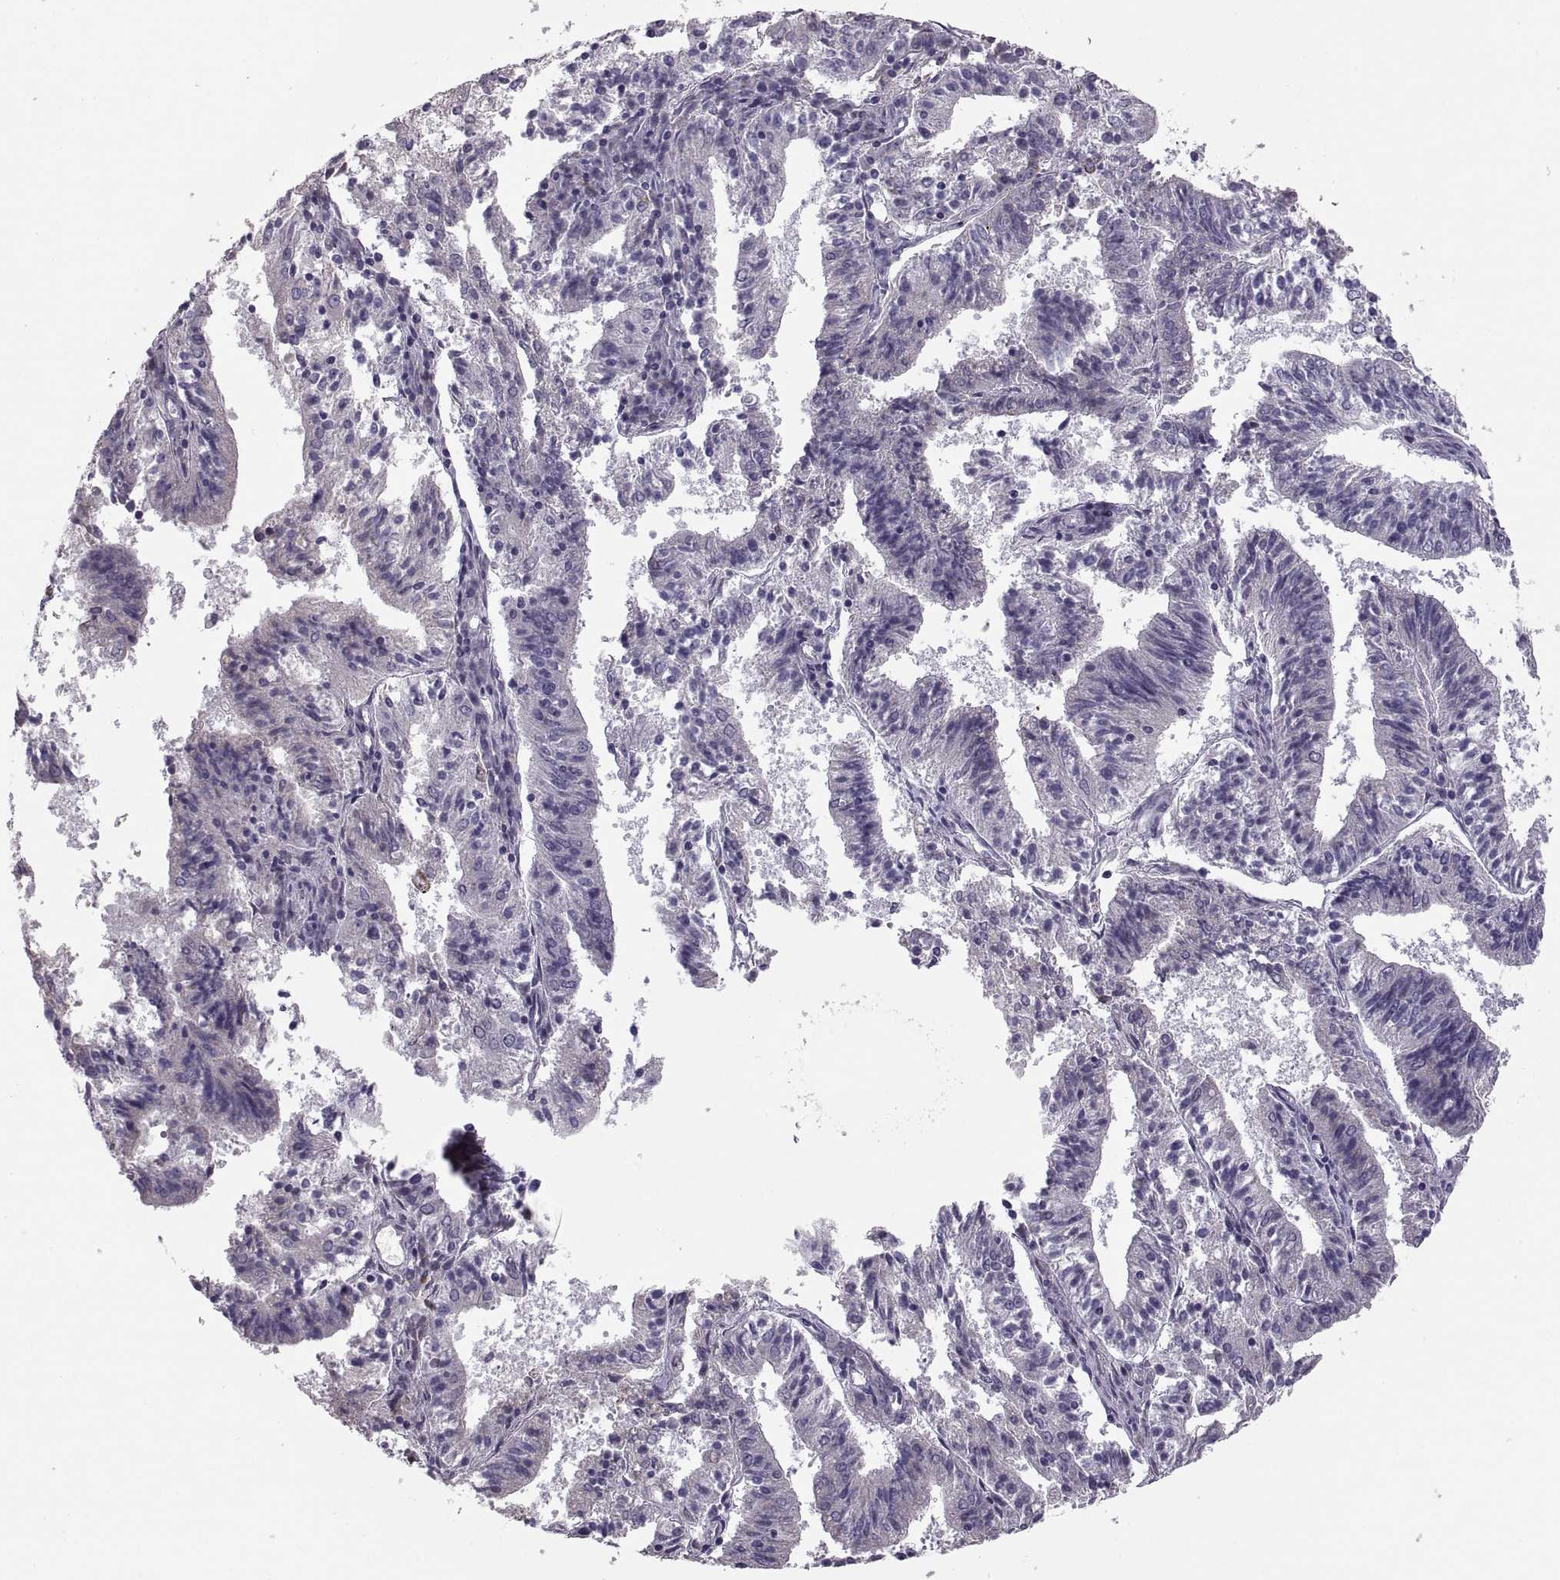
{"staining": {"intensity": "negative", "quantity": "none", "location": "none"}, "tissue": "endometrial cancer", "cell_type": "Tumor cells", "image_type": "cancer", "snomed": [{"axis": "morphology", "description": "Adenocarcinoma, NOS"}, {"axis": "topography", "description": "Endometrium"}], "caption": "Tumor cells are negative for brown protein staining in endometrial cancer (adenocarcinoma). (Immunohistochemistry, brightfield microscopy, high magnification).", "gene": "MAGEB18", "patient": {"sex": "female", "age": 82}}